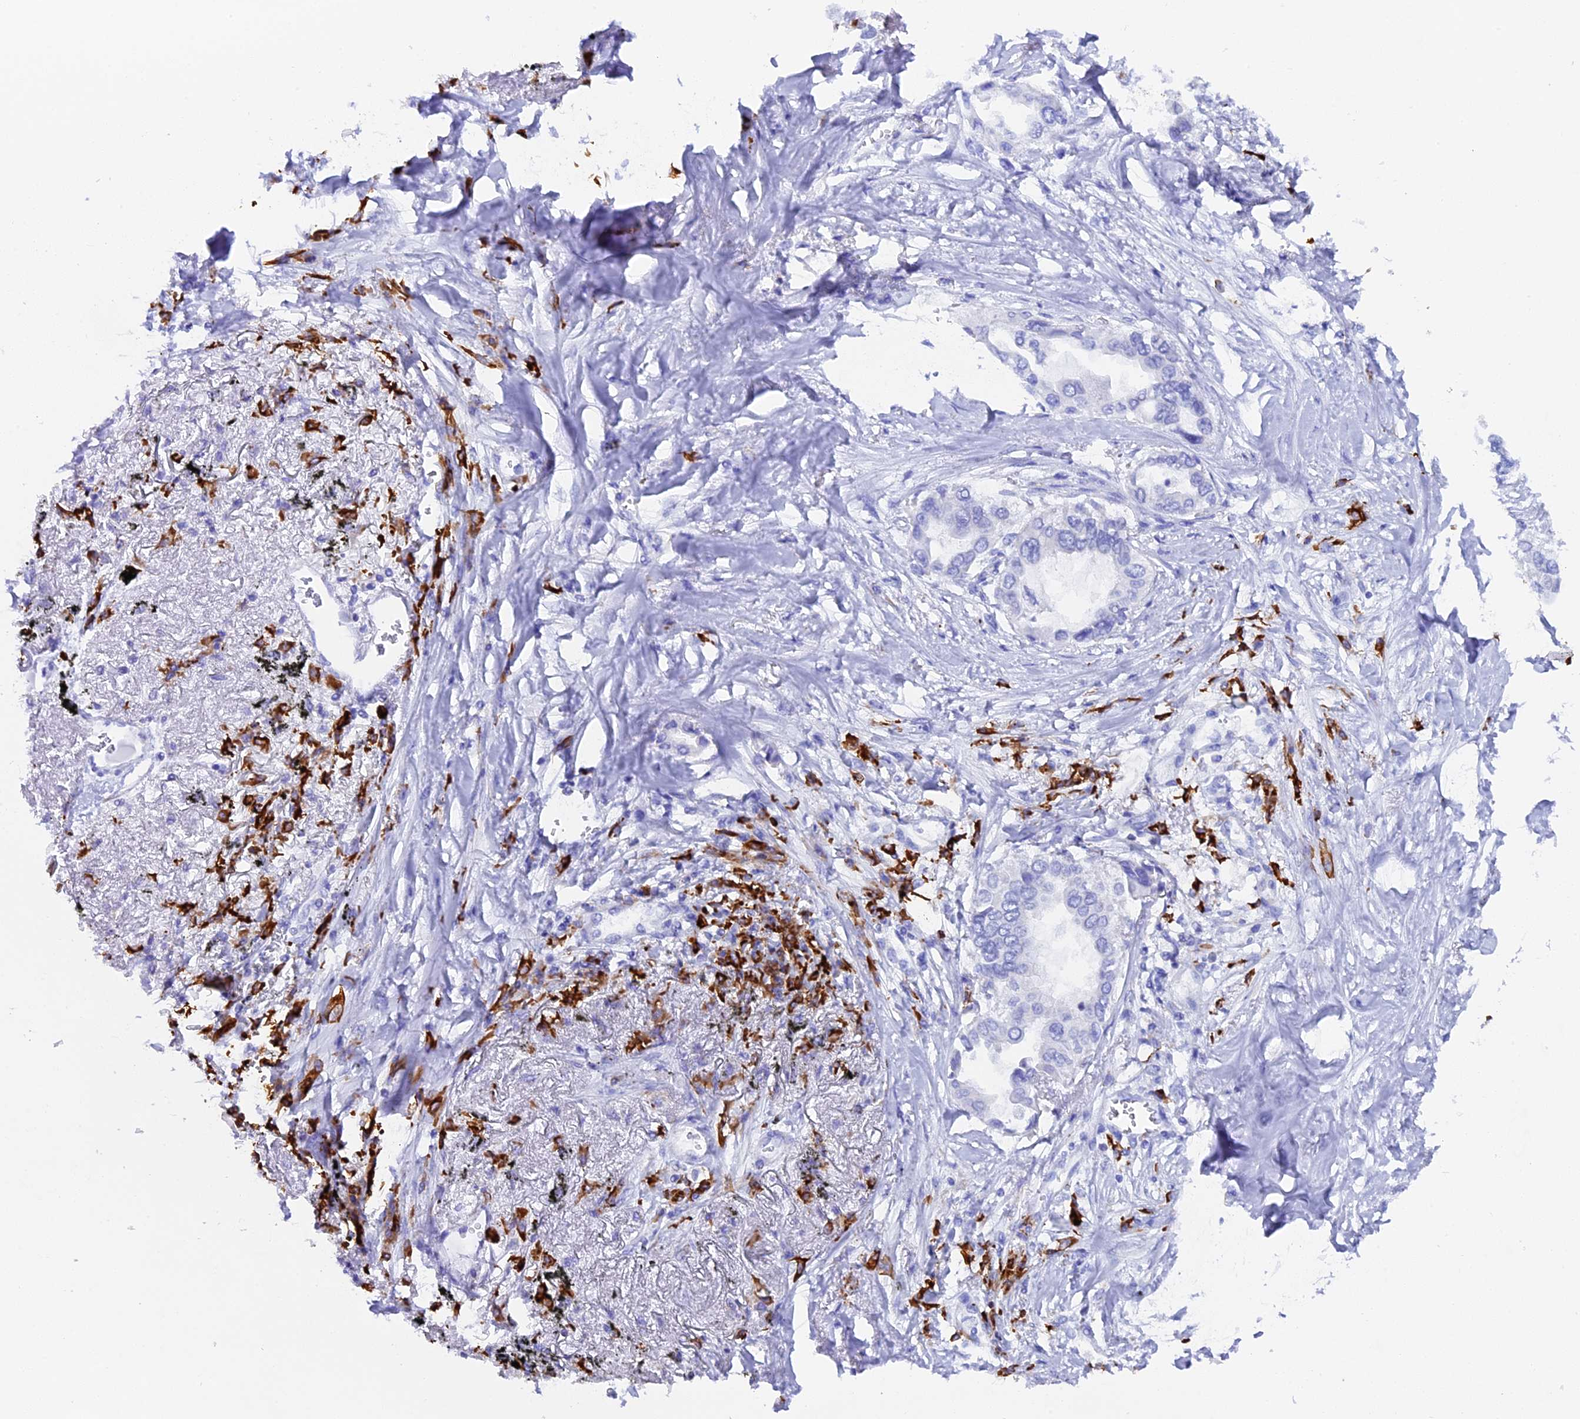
{"staining": {"intensity": "negative", "quantity": "none", "location": "none"}, "tissue": "lung cancer", "cell_type": "Tumor cells", "image_type": "cancer", "snomed": [{"axis": "morphology", "description": "Adenocarcinoma, NOS"}, {"axis": "topography", "description": "Lung"}], "caption": "Immunohistochemical staining of adenocarcinoma (lung) reveals no significant expression in tumor cells.", "gene": "FKBP11", "patient": {"sex": "female", "age": 76}}